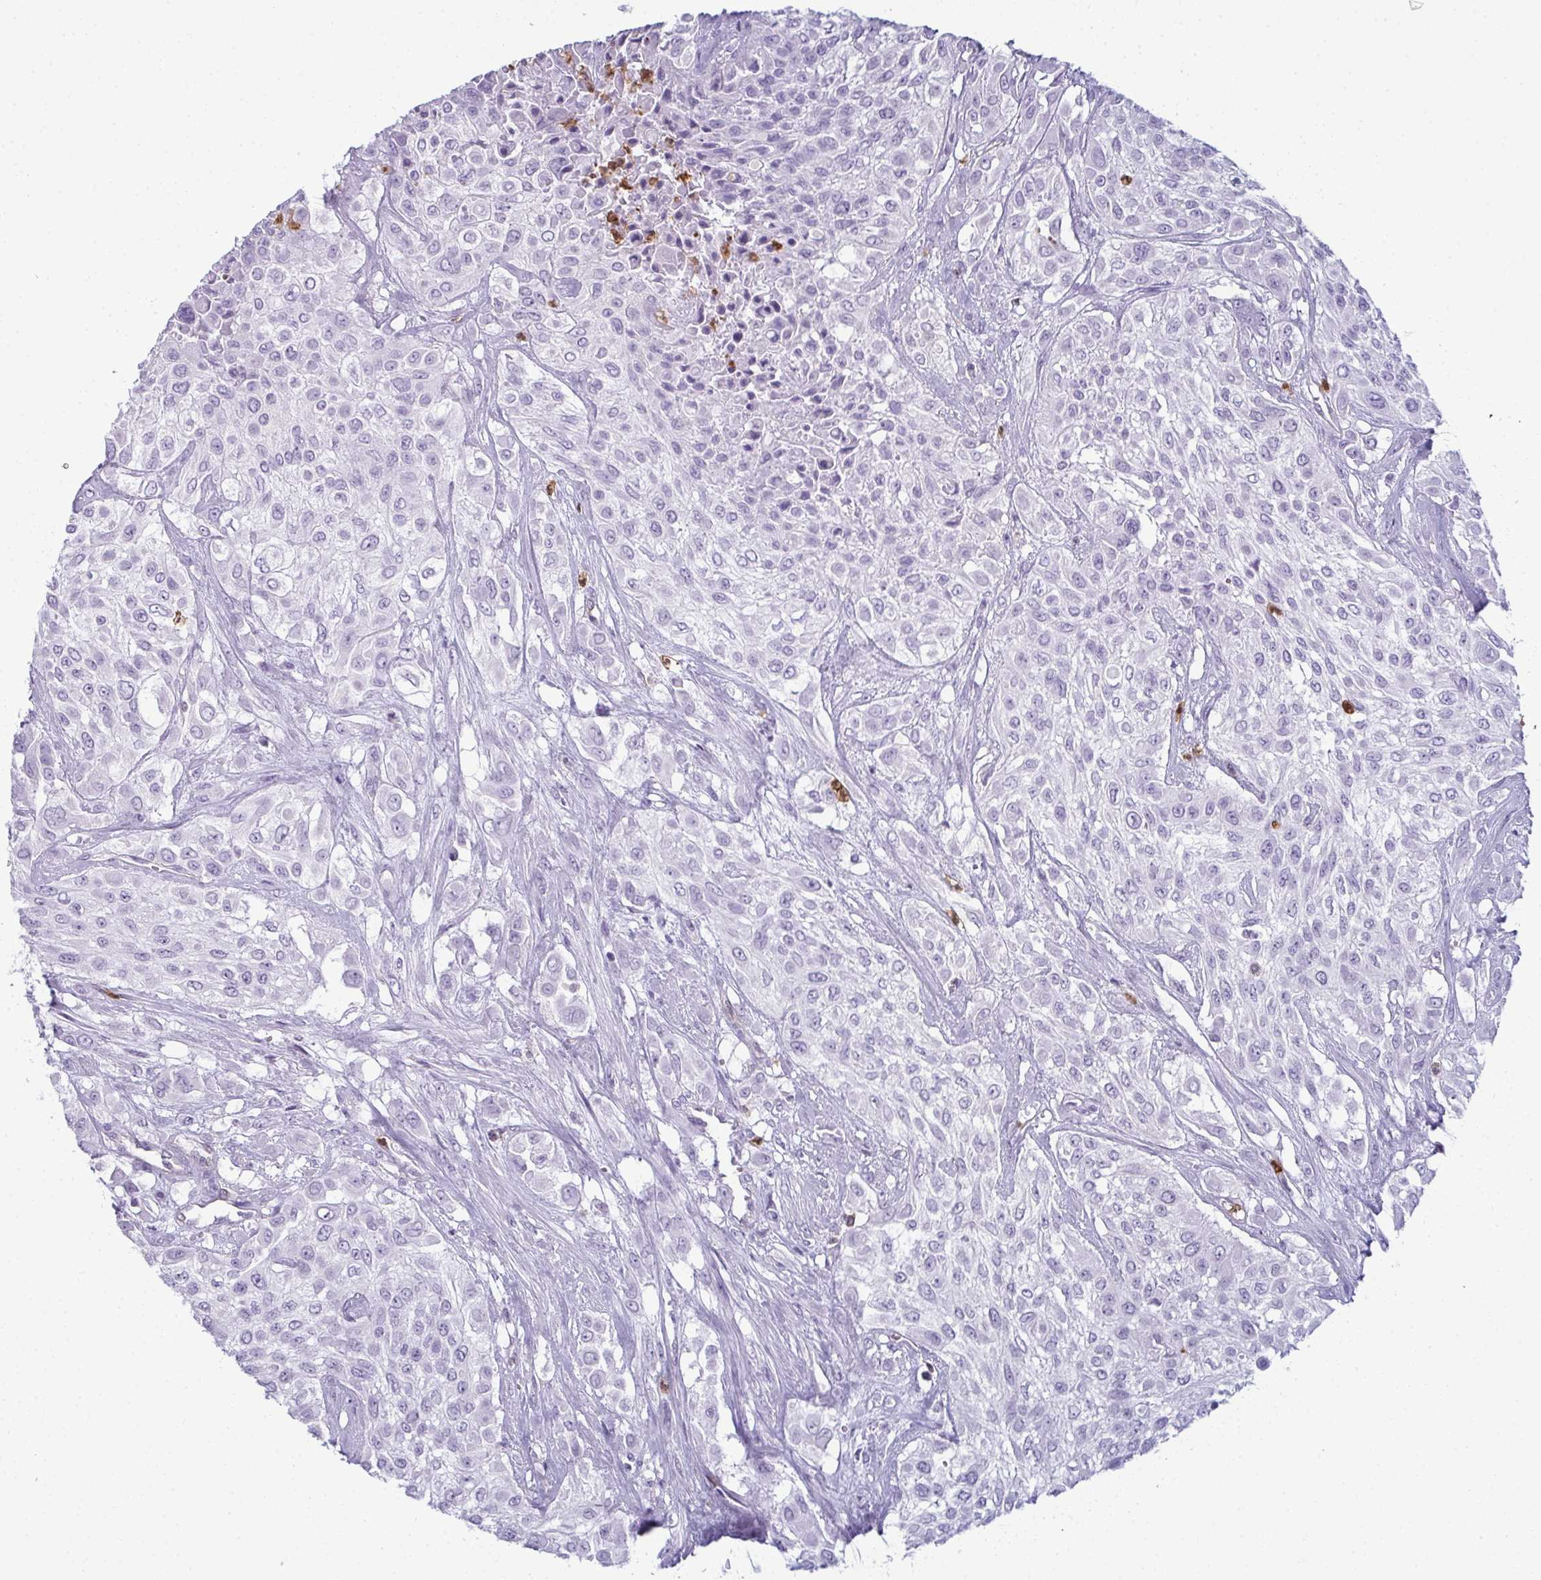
{"staining": {"intensity": "negative", "quantity": "none", "location": "none"}, "tissue": "urothelial cancer", "cell_type": "Tumor cells", "image_type": "cancer", "snomed": [{"axis": "morphology", "description": "Urothelial carcinoma, High grade"}, {"axis": "topography", "description": "Urinary bladder"}], "caption": "Immunohistochemistry (IHC) histopathology image of human urothelial carcinoma (high-grade) stained for a protein (brown), which exhibits no positivity in tumor cells.", "gene": "CDA", "patient": {"sex": "male", "age": 57}}